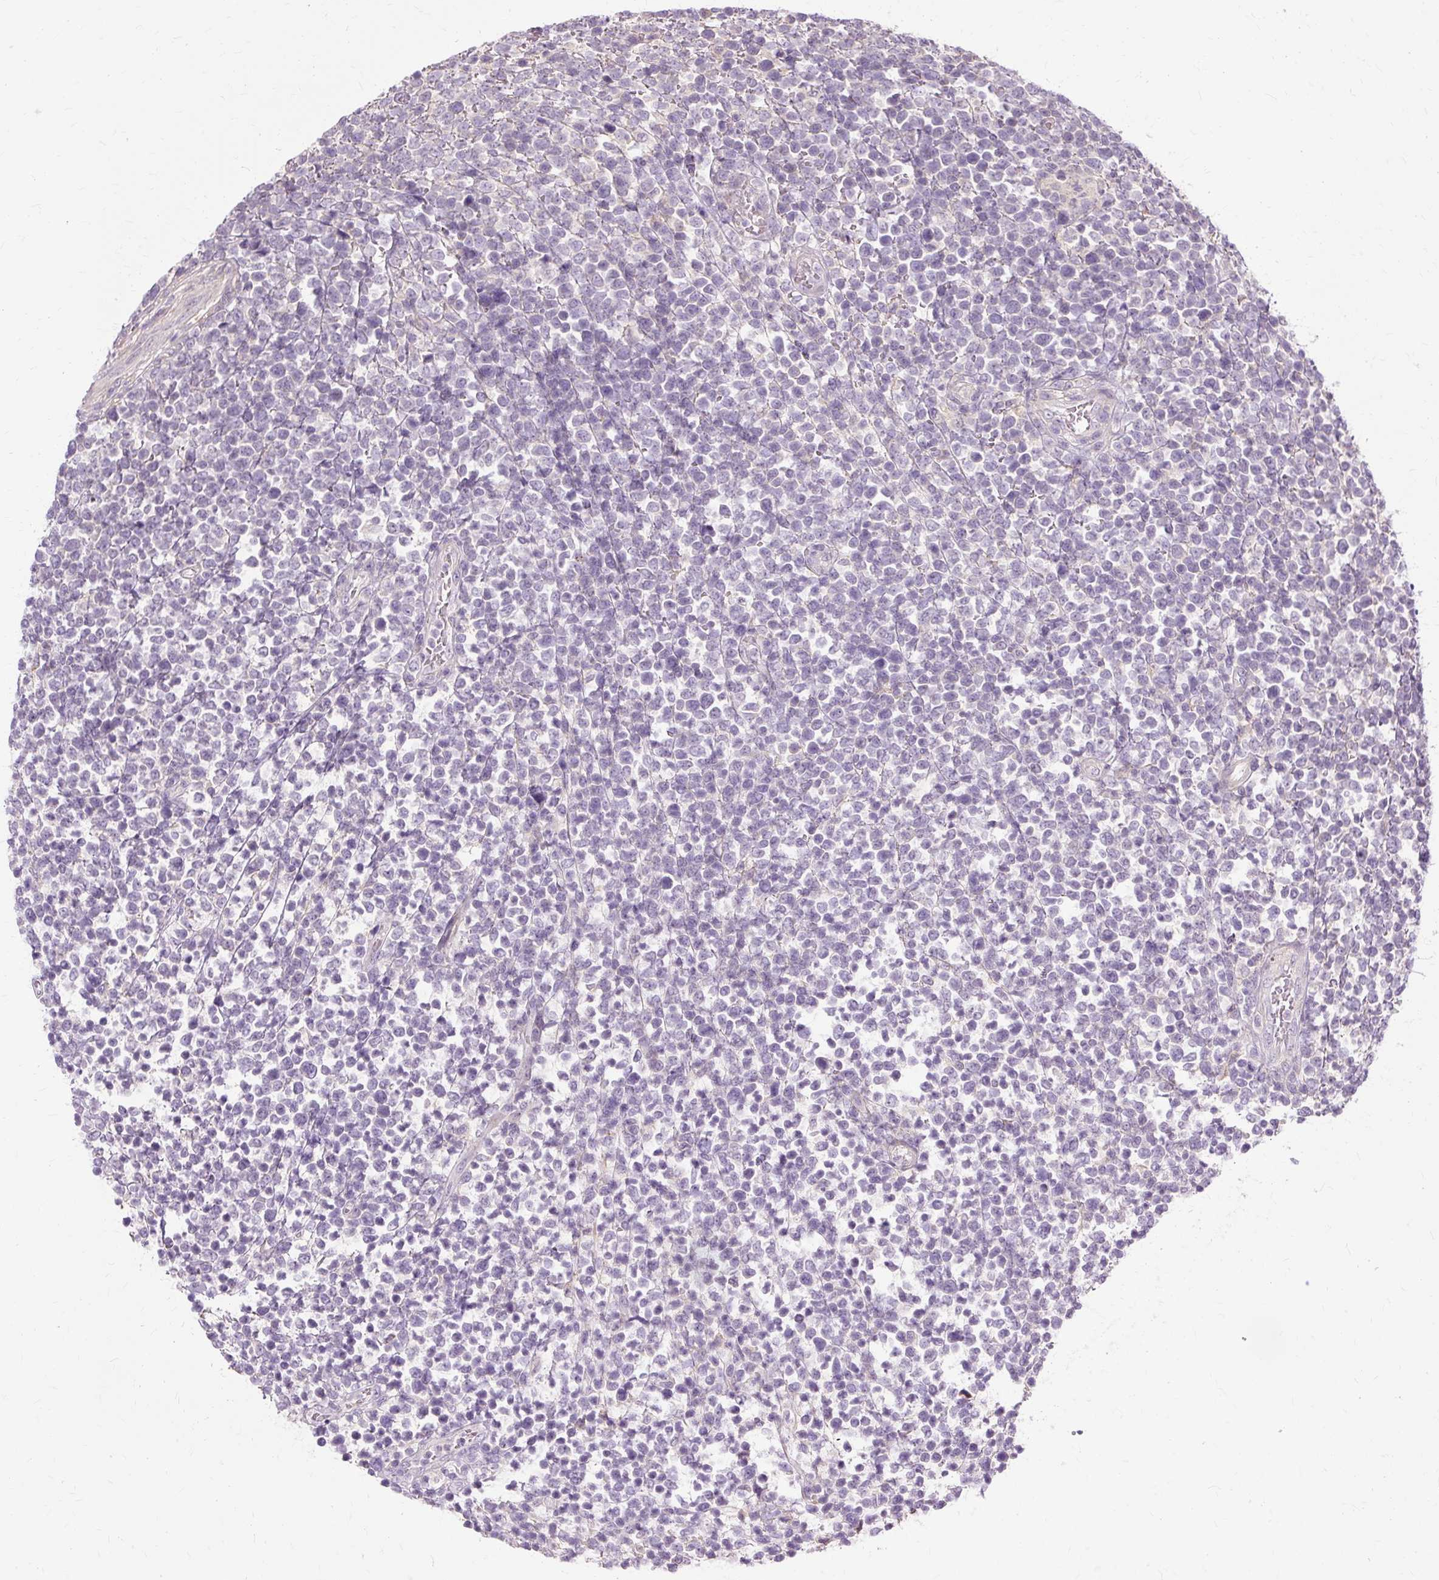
{"staining": {"intensity": "negative", "quantity": "none", "location": "none"}, "tissue": "lymphoma", "cell_type": "Tumor cells", "image_type": "cancer", "snomed": [{"axis": "morphology", "description": "Malignant lymphoma, non-Hodgkin's type, High grade"}, {"axis": "topography", "description": "Soft tissue"}], "caption": "An image of high-grade malignant lymphoma, non-Hodgkin's type stained for a protein reveals no brown staining in tumor cells. (DAB immunohistochemistry (IHC) visualized using brightfield microscopy, high magnification).", "gene": "TSPAN8", "patient": {"sex": "female", "age": 56}}